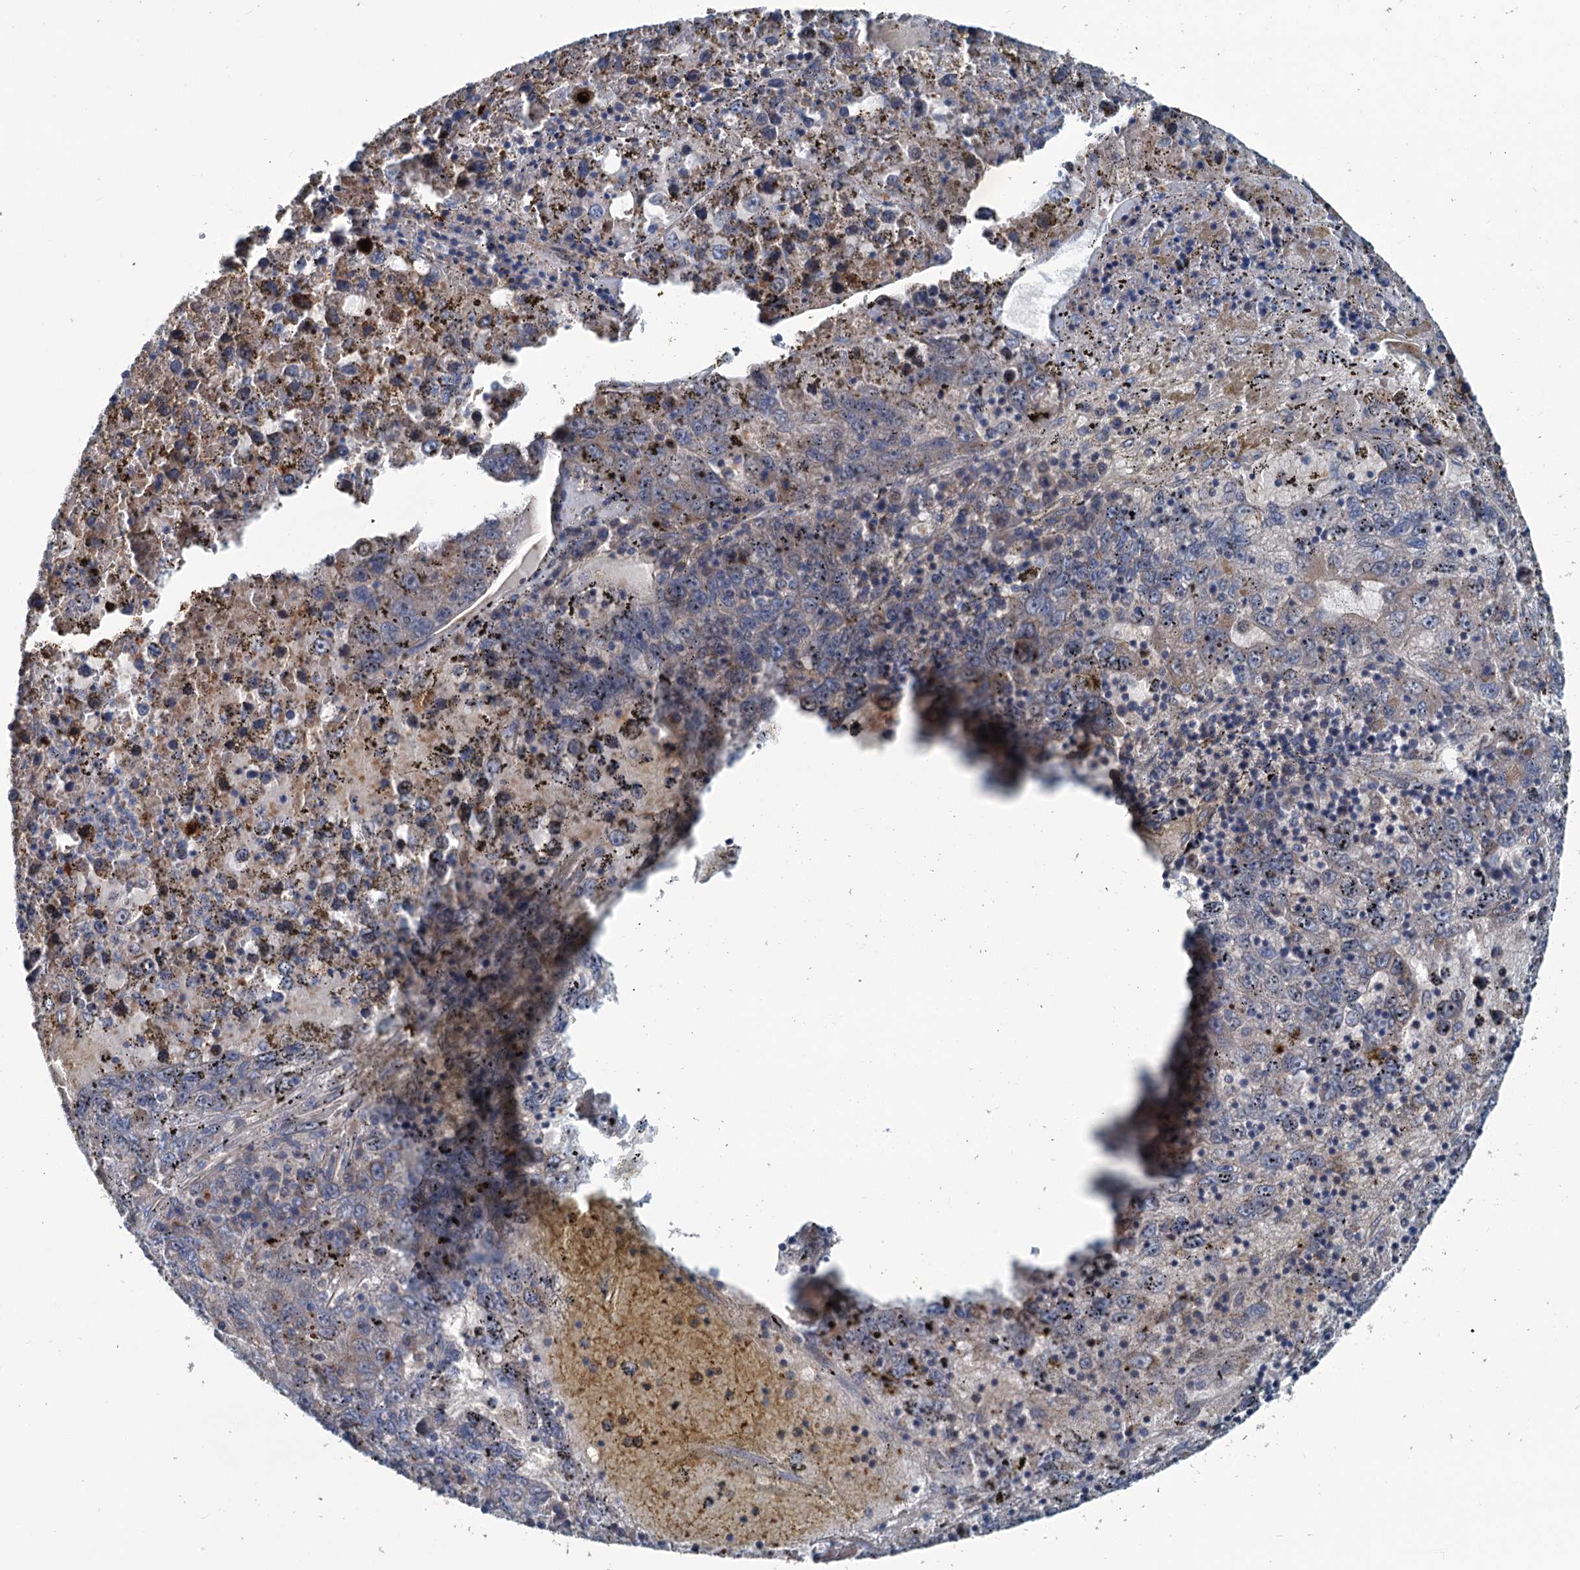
{"staining": {"intensity": "weak", "quantity": "<25%", "location": "cytoplasmic/membranous"}, "tissue": "liver cancer", "cell_type": "Tumor cells", "image_type": "cancer", "snomed": [{"axis": "morphology", "description": "Carcinoma, Hepatocellular, NOS"}, {"axis": "topography", "description": "Liver"}], "caption": "Liver cancer was stained to show a protein in brown. There is no significant positivity in tumor cells. Nuclei are stained in blue.", "gene": "TEDC1", "patient": {"sex": "male", "age": 49}}